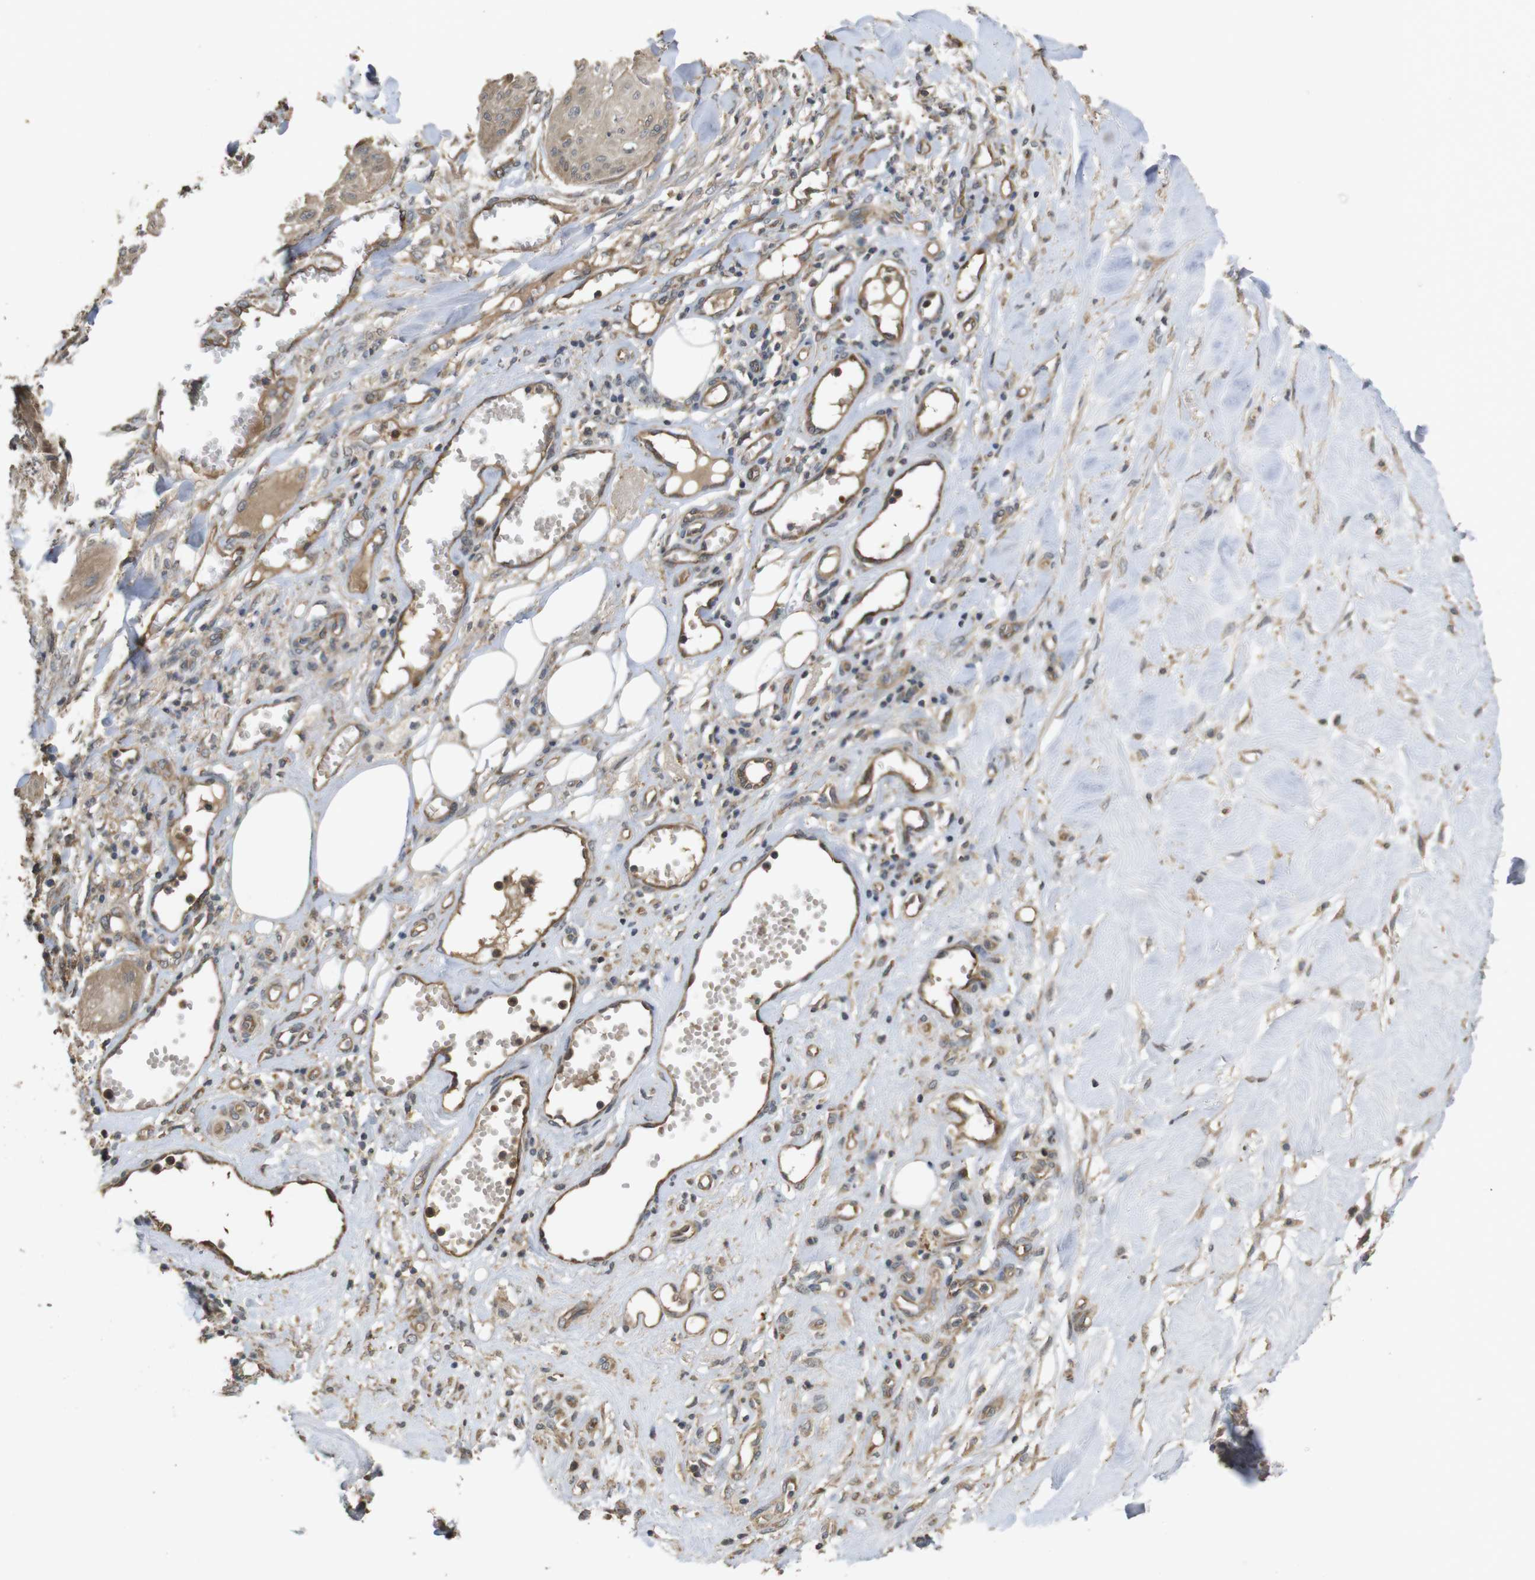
{"staining": {"intensity": "weak", "quantity": ">75%", "location": "cytoplasmic/membranous"}, "tissue": "skin cancer", "cell_type": "Tumor cells", "image_type": "cancer", "snomed": [{"axis": "morphology", "description": "Squamous cell carcinoma, NOS"}, {"axis": "topography", "description": "Skin"}], "caption": "An IHC image of neoplastic tissue is shown. Protein staining in brown labels weak cytoplasmic/membranous positivity in skin squamous cell carcinoma within tumor cells.", "gene": "PCDHB10", "patient": {"sex": "male", "age": 74}}